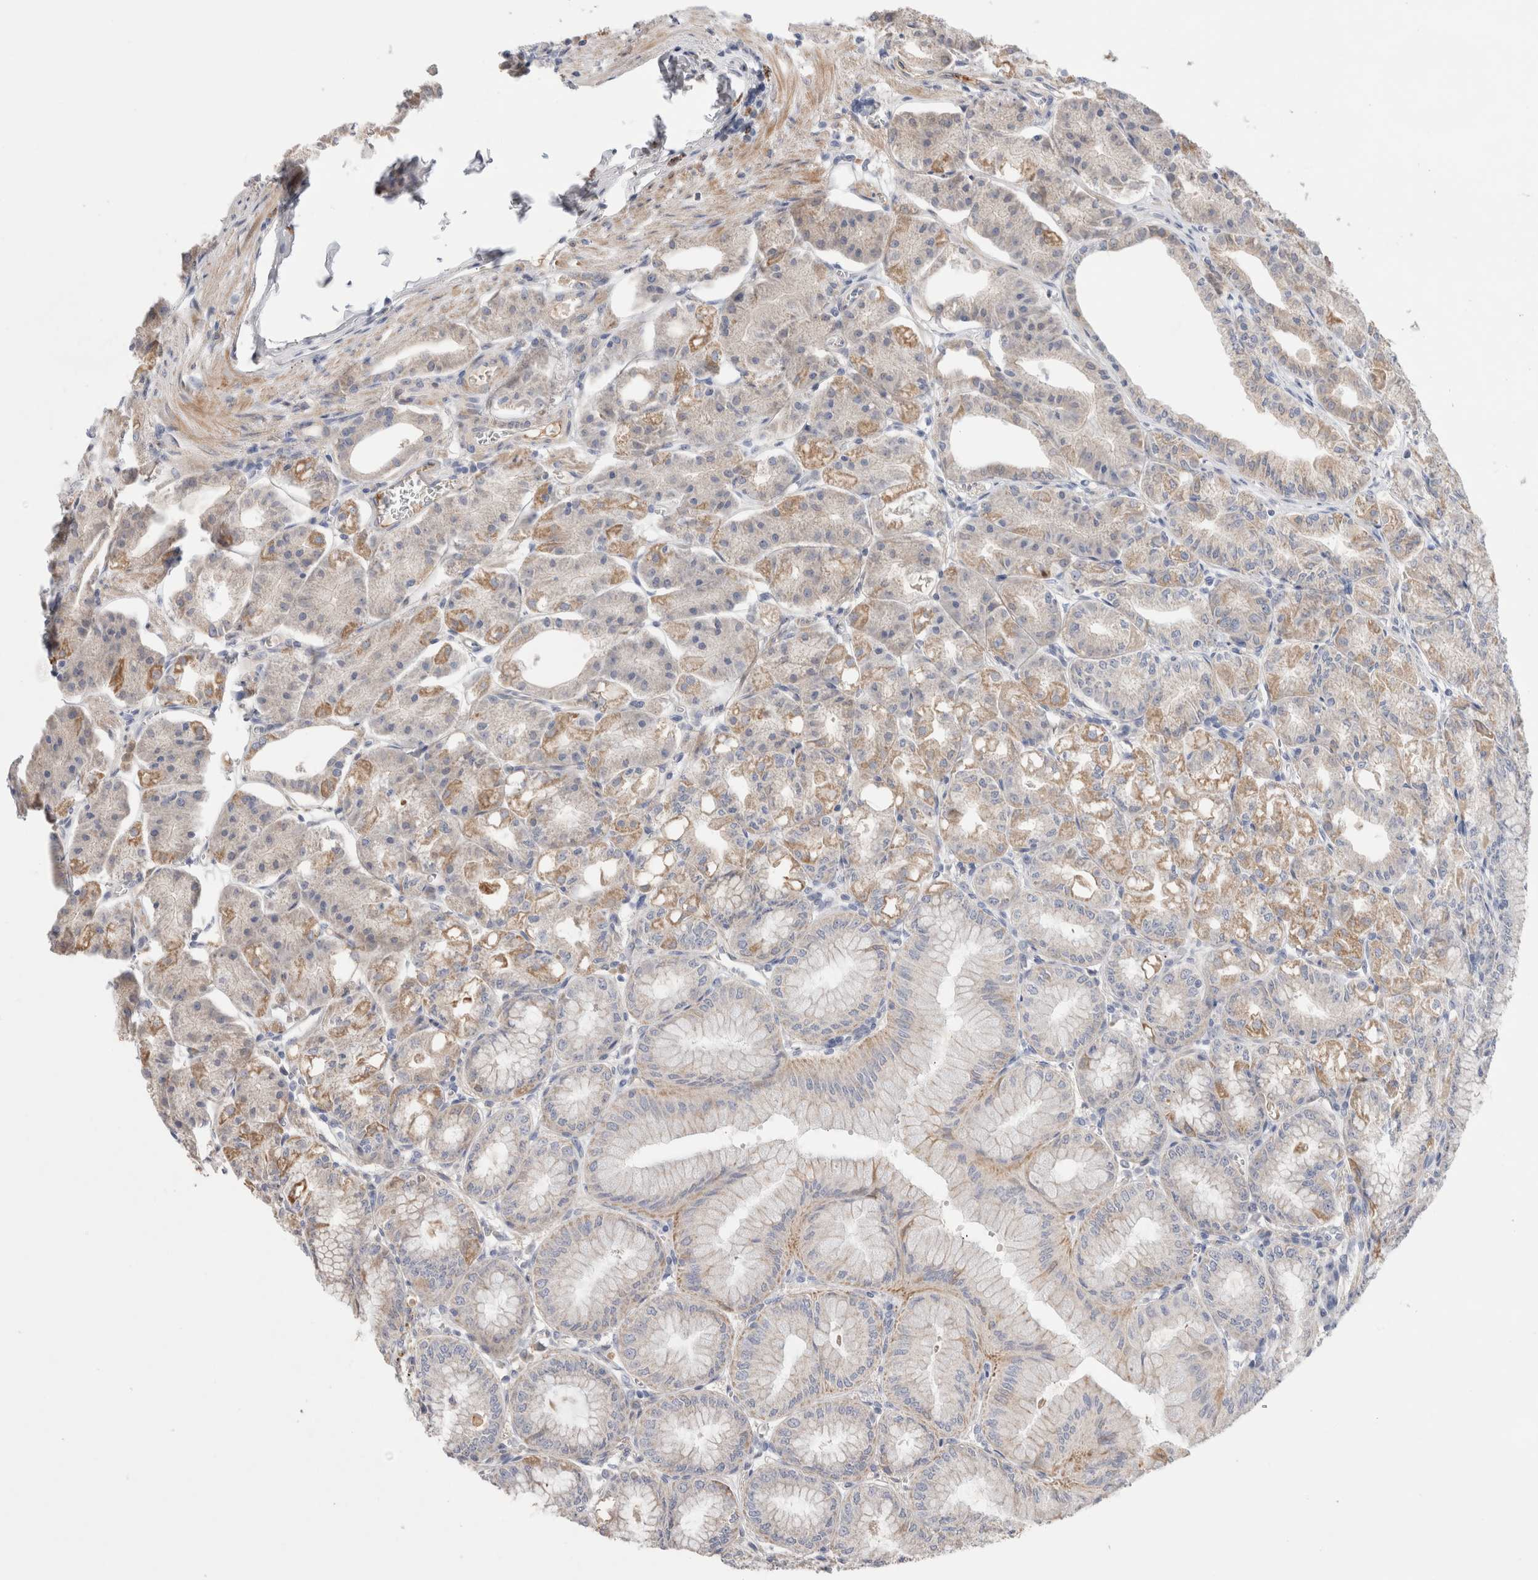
{"staining": {"intensity": "weak", "quantity": "25%-75%", "location": "cytoplasmic/membranous"}, "tissue": "stomach", "cell_type": "Glandular cells", "image_type": "normal", "snomed": [{"axis": "morphology", "description": "Normal tissue, NOS"}, {"axis": "topography", "description": "Stomach, lower"}], "caption": "This is an image of immunohistochemistry (IHC) staining of normal stomach, which shows weak staining in the cytoplasmic/membranous of glandular cells.", "gene": "ECHDC2", "patient": {"sex": "male", "age": 71}}